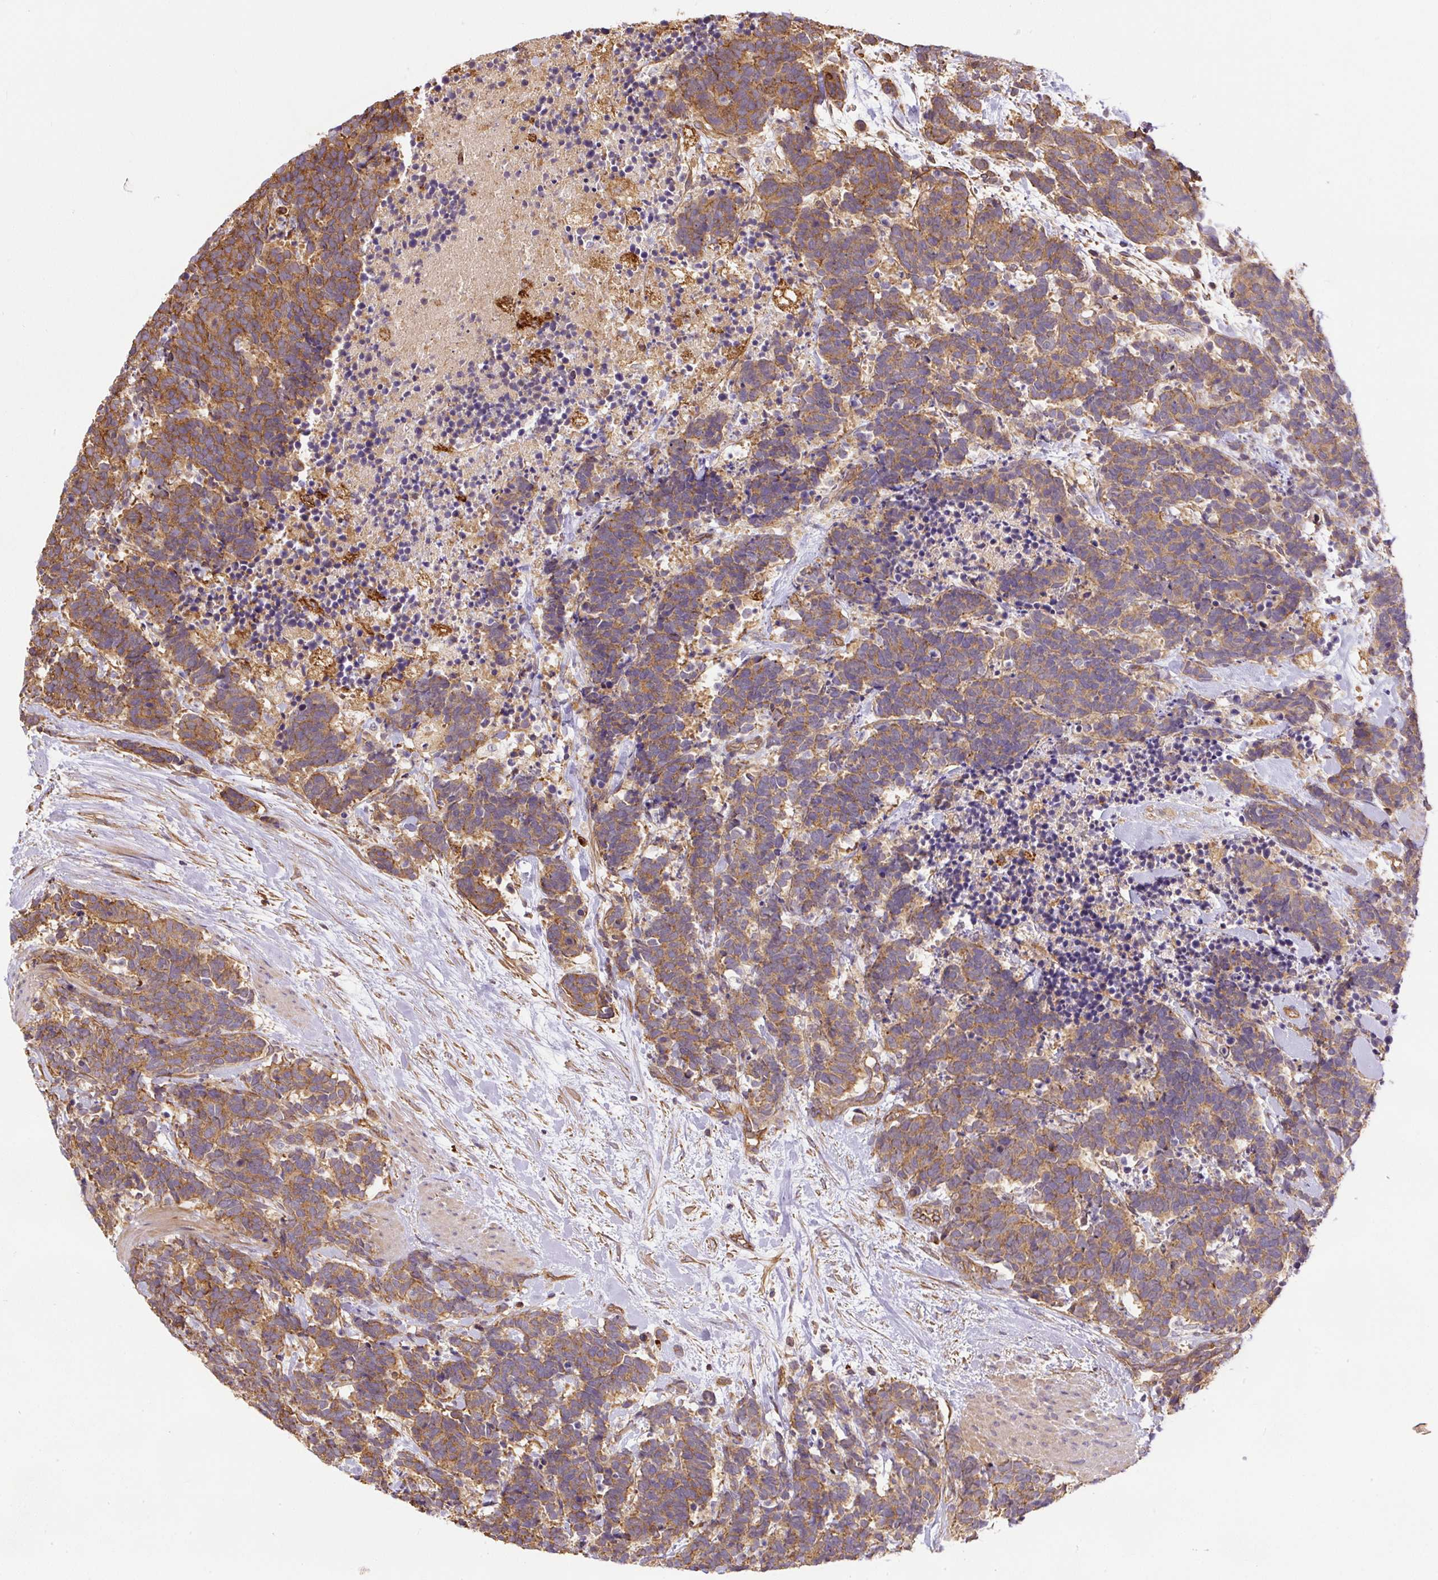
{"staining": {"intensity": "moderate", "quantity": ">75%", "location": "cytoplasmic/membranous"}, "tissue": "carcinoid", "cell_type": "Tumor cells", "image_type": "cancer", "snomed": [{"axis": "morphology", "description": "Carcinoma, NOS"}, {"axis": "morphology", "description": "Carcinoid, malignant, NOS"}, {"axis": "topography", "description": "Prostate"}], "caption": "Immunohistochemistry (IHC) staining of carcinoid, which shows medium levels of moderate cytoplasmic/membranous expression in about >75% of tumor cells indicating moderate cytoplasmic/membranous protein staining. The staining was performed using DAB (3,3'-diaminobenzidine) (brown) for protein detection and nuclei were counterstained in hematoxylin (blue).", "gene": "B3GALT5", "patient": {"sex": "male", "age": 57}}